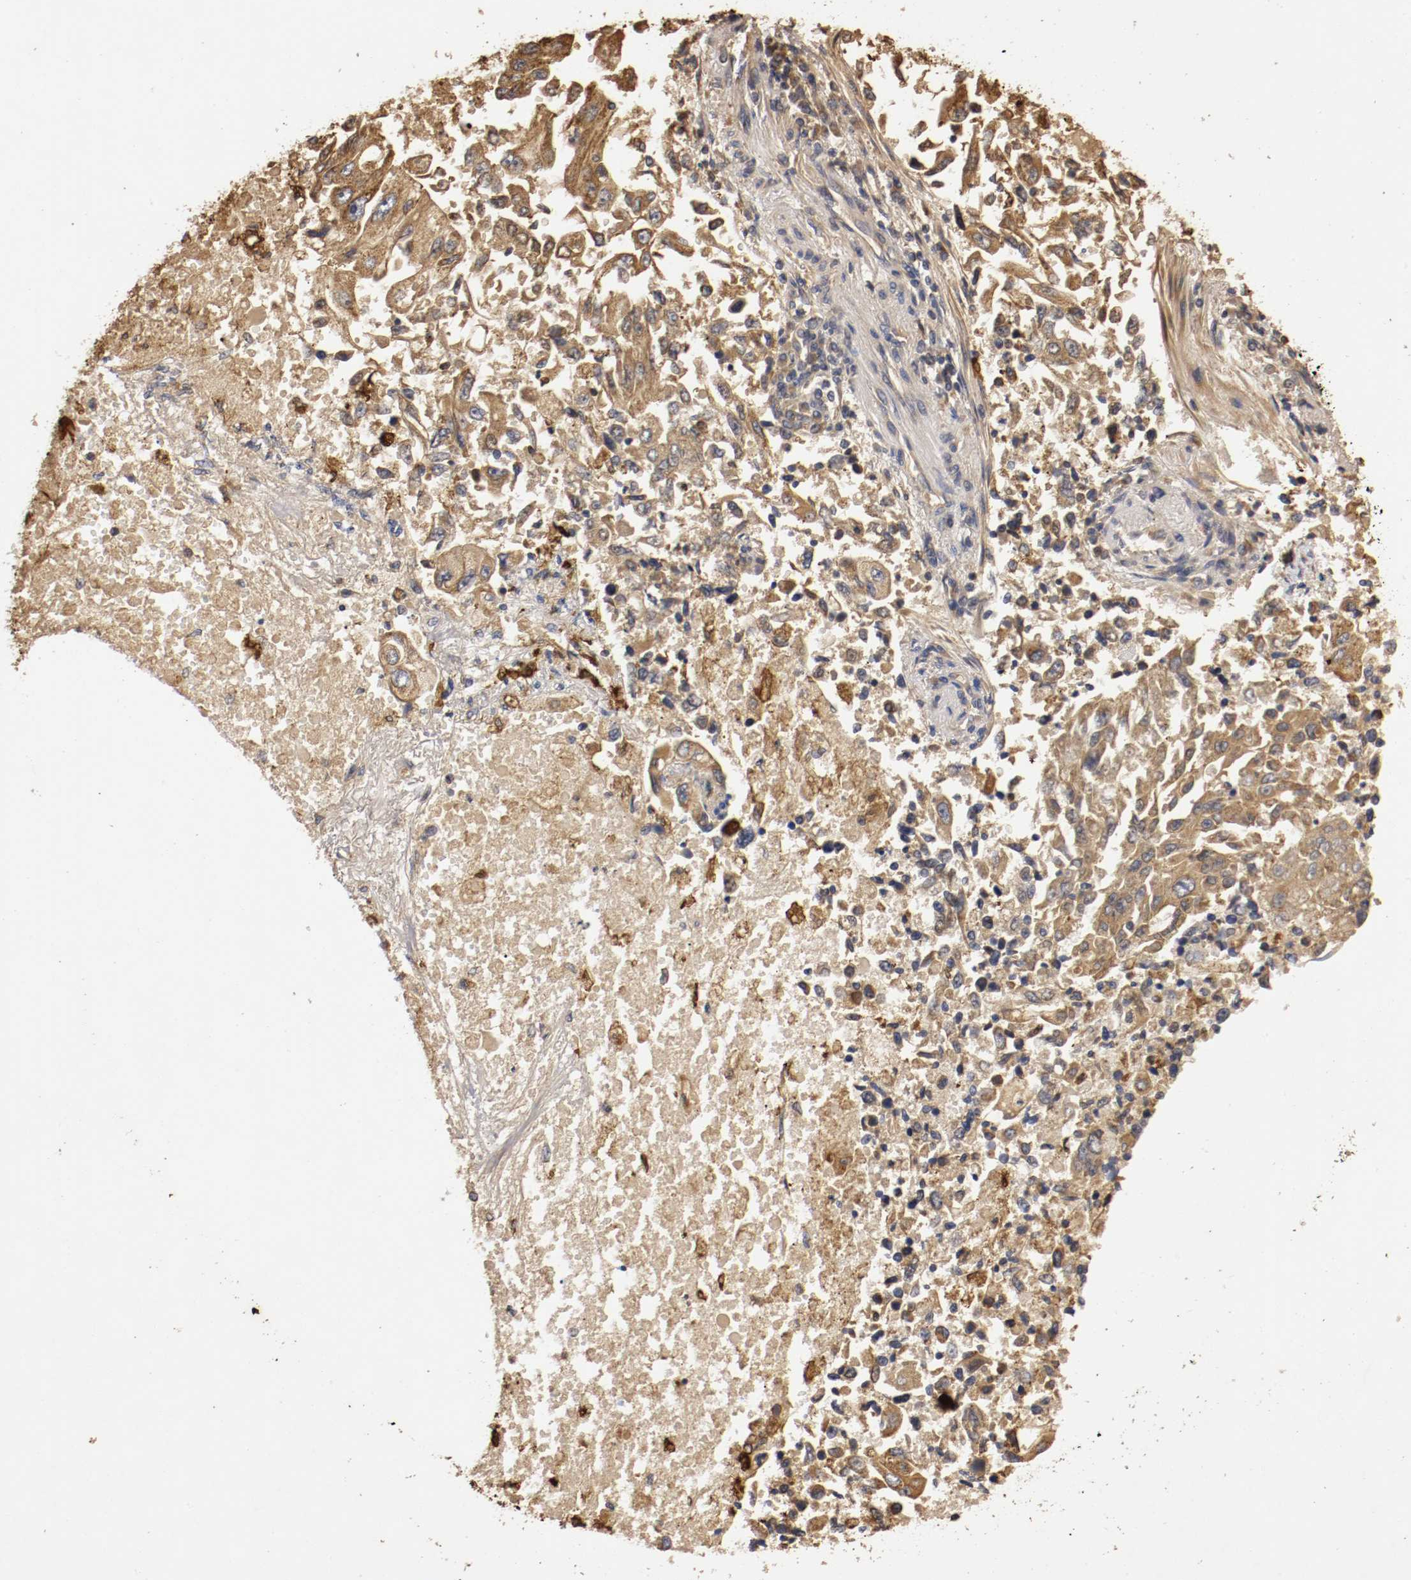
{"staining": {"intensity": "moderate", "quantity": ">75%", "location": "cytoplasmic/membranous"}, "tissue": "lung cancer", "cell_type": "Tumor cells", "image_type": "cancer", "snomed": [{"axis": "morphology", "description": "Adenocarcinoma, NOS"}, {"axis": "topography", "description": "Lung"}], "caption": "IHC staining of adenocarcinoma (lung), which shows medium levels of moderate cytoplasmic/membranous expression in approximately >75% of tumor cells indicating moderate cytoplasmic/membranous protein expression. The staining was performed using DAB (3,3'-diaminobenzidine) (brown) for protein detection and nuclei were counterstained in hematoxylin (blue).", "gene": "VEZT", "patient": {"sex": "male", "age": 84}}